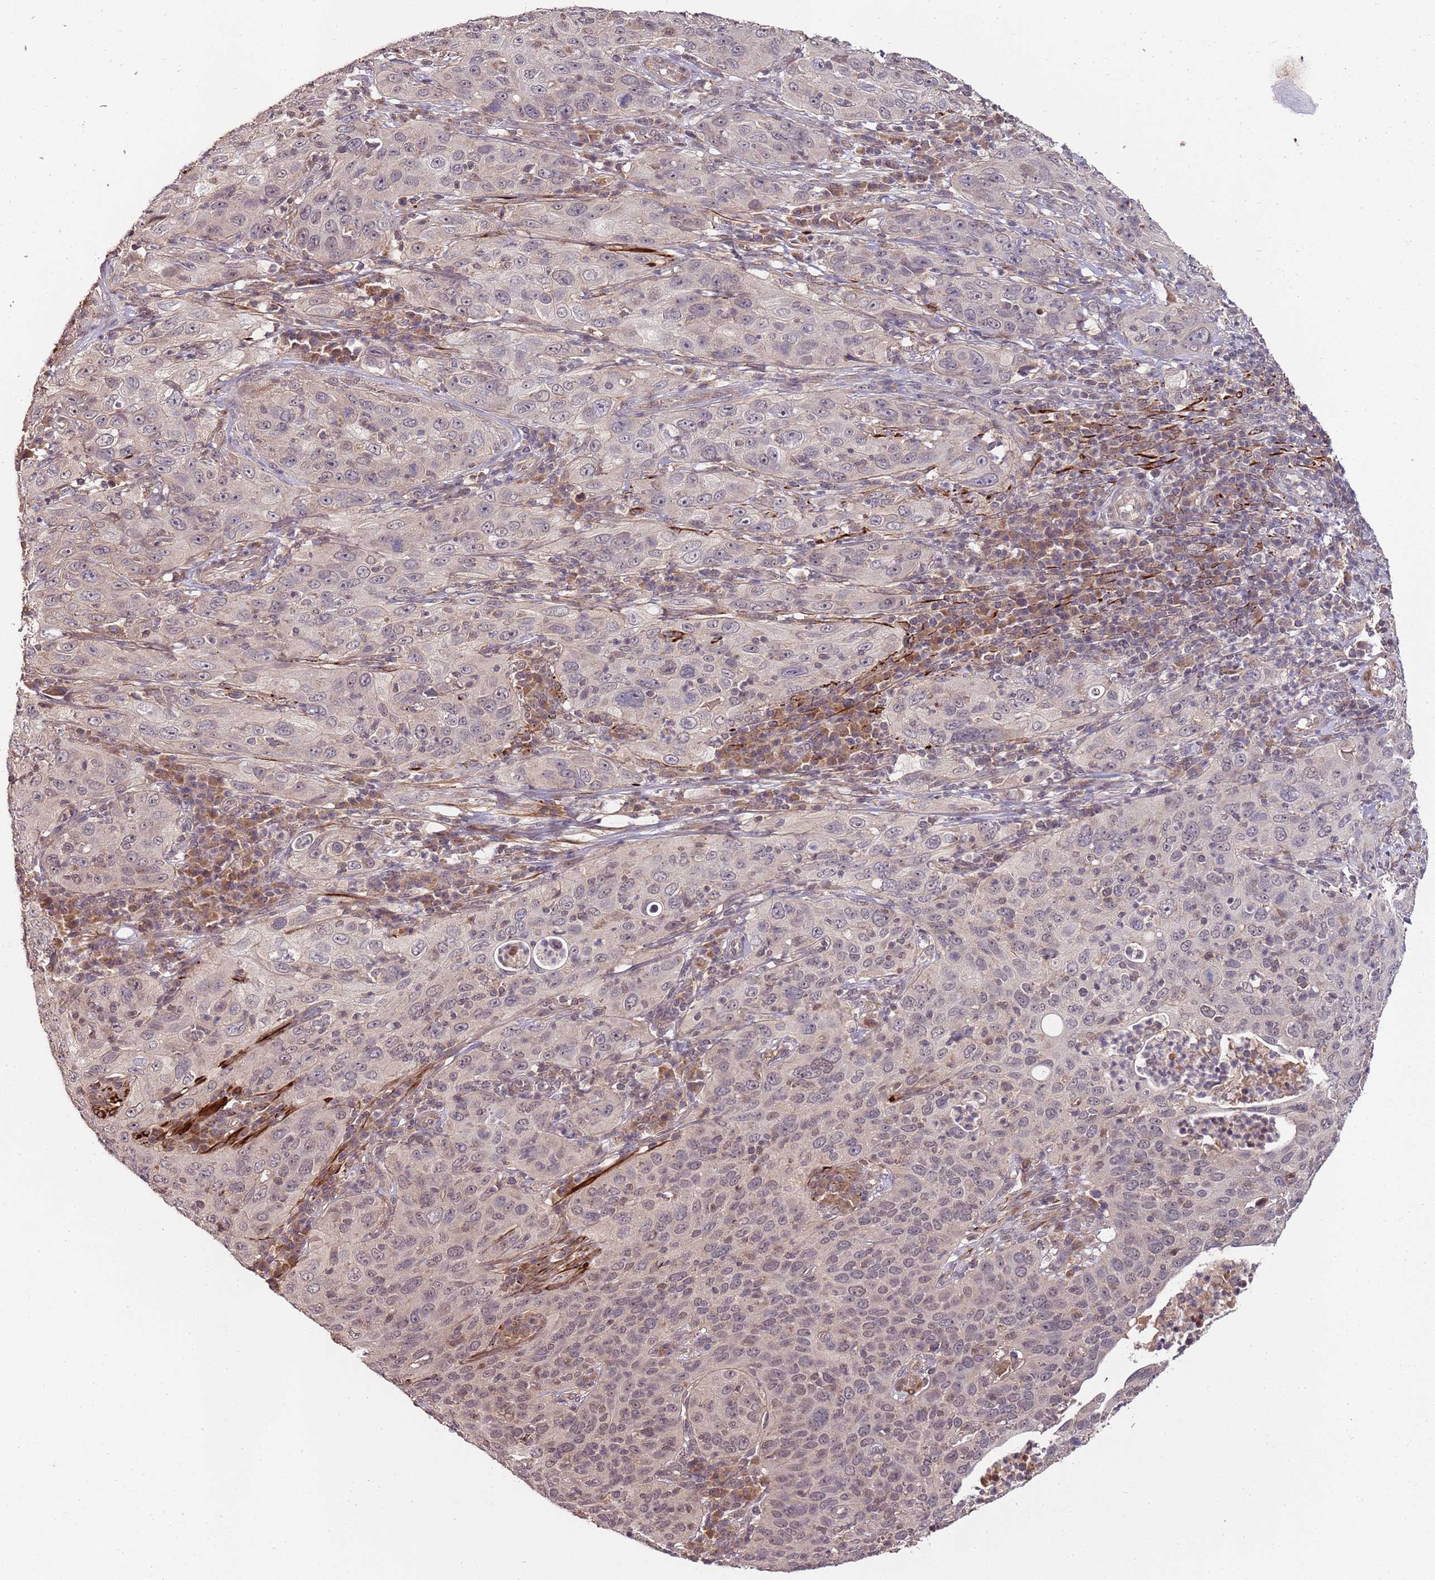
{"staining": {"intensity": "weak", "quantity": "<25%", "location": "cytoplasmic/membranous,nuclear"}, "tissue": "cervical cancer", "cell_type": "Tumor cells", "image_type": "cancer", "snomed": [{"axis": "morphology", "description": "Squamous cell carcinoma, NOS"}, {"axis": "topography", "description": "Cervix"}], "caption": "Histopathology image shows no significant protein staining in tumor cells of cervical squamous cell carcinoma.", "gene": "LIN37", "patient": {"sex": "female", "age": 36}}